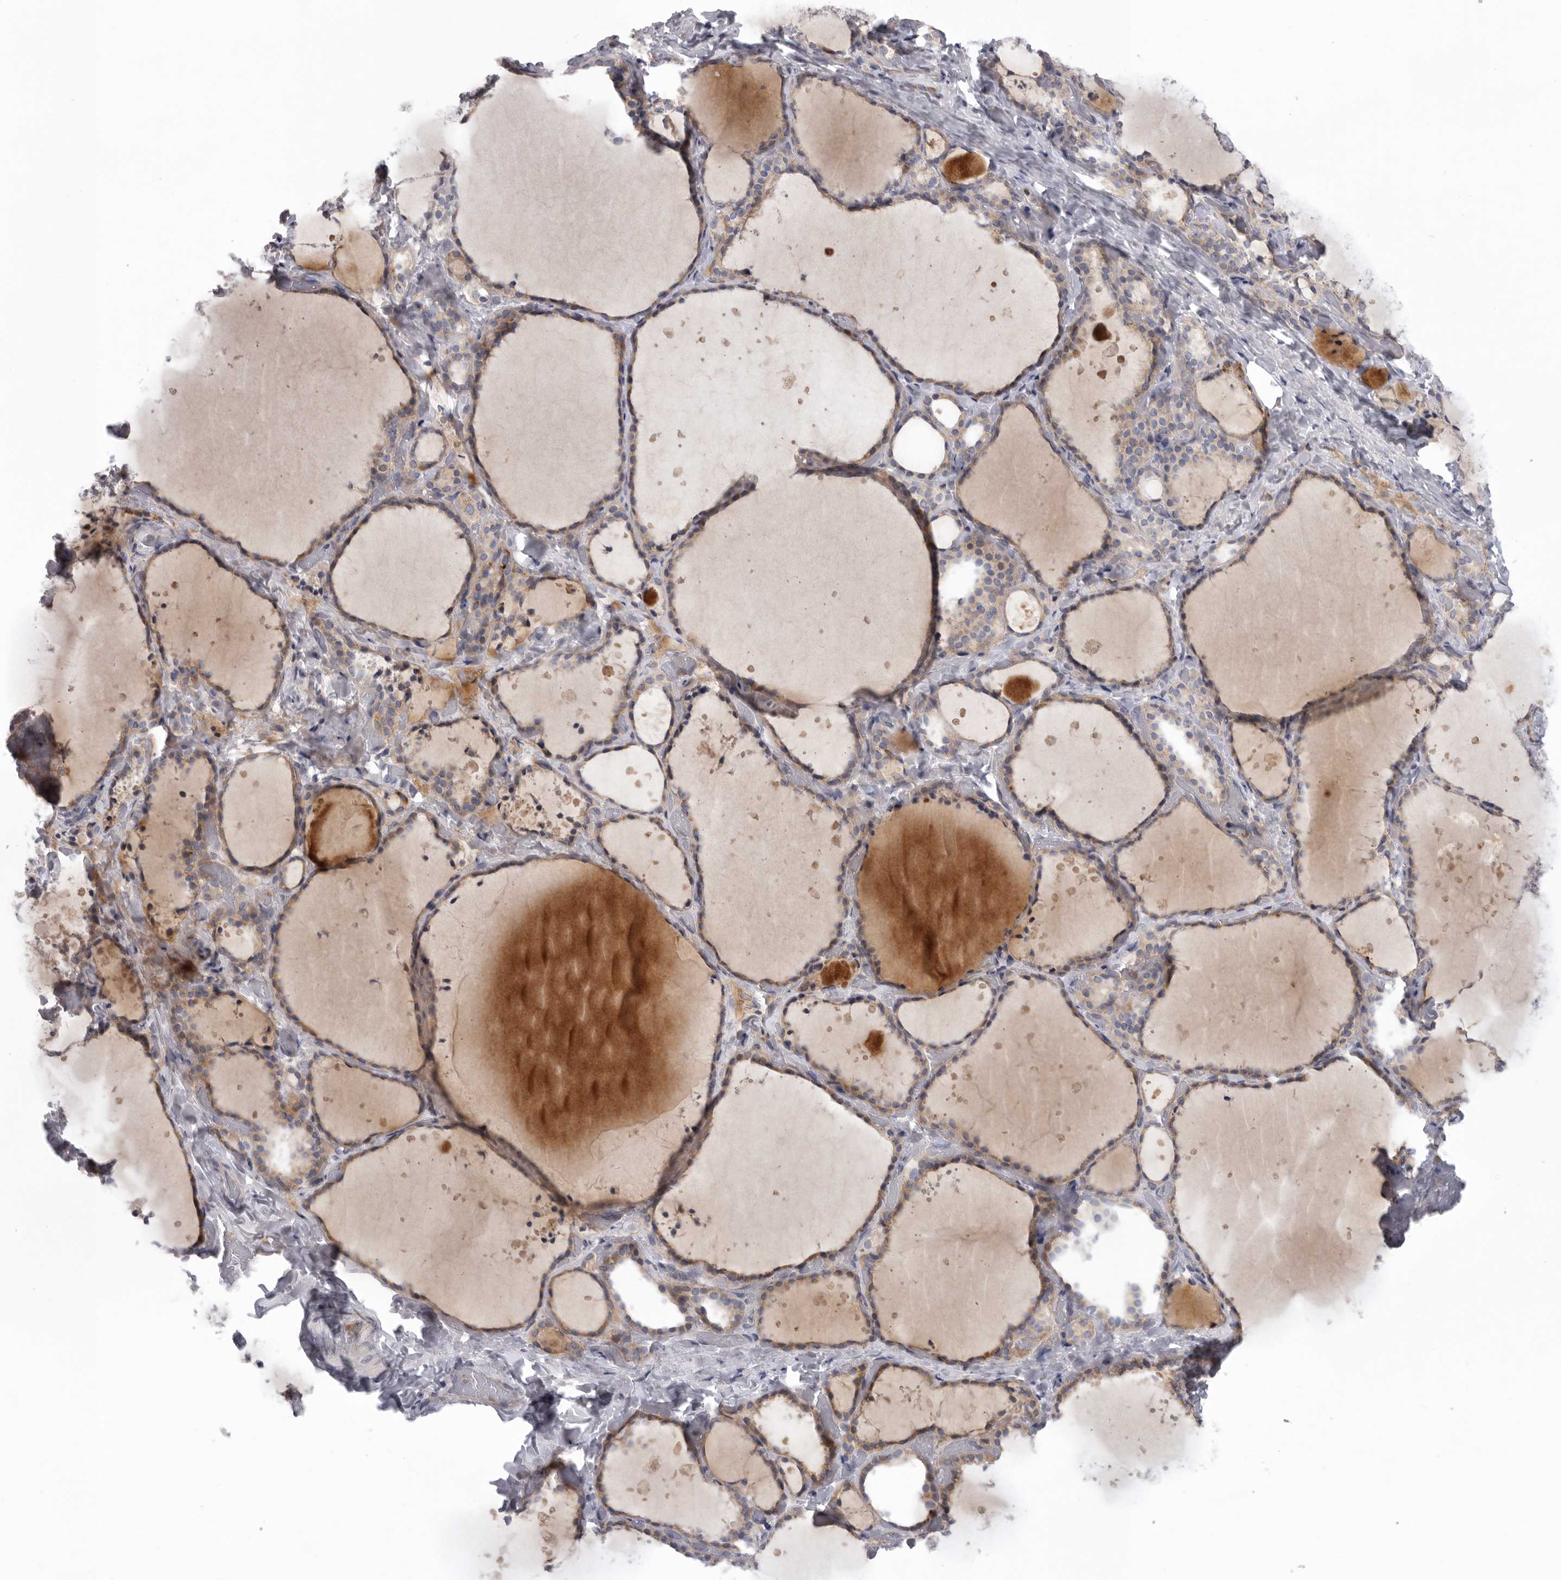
{"staining": {"intensity": "moderate", "quantity": ">75%", "location": "cytoplasmic/membranous"}, "tissue": "thyroid gland", "cell_type": "Glandular cells", "image_type": "normal", "snomed": [{"axis": "morphology", "description": "Normal tissue, NOS"}, {"axis": "topography", "description": "Thyroid gland"}], "caption": "Brown immunohistochemical staining in unremarkable thyroid gland exhibits moderate cytoplasmic/membranous expression in about >75% of glandular cells.", "gene": "USP24", "patient": {"sex": "female", "age": 44}}